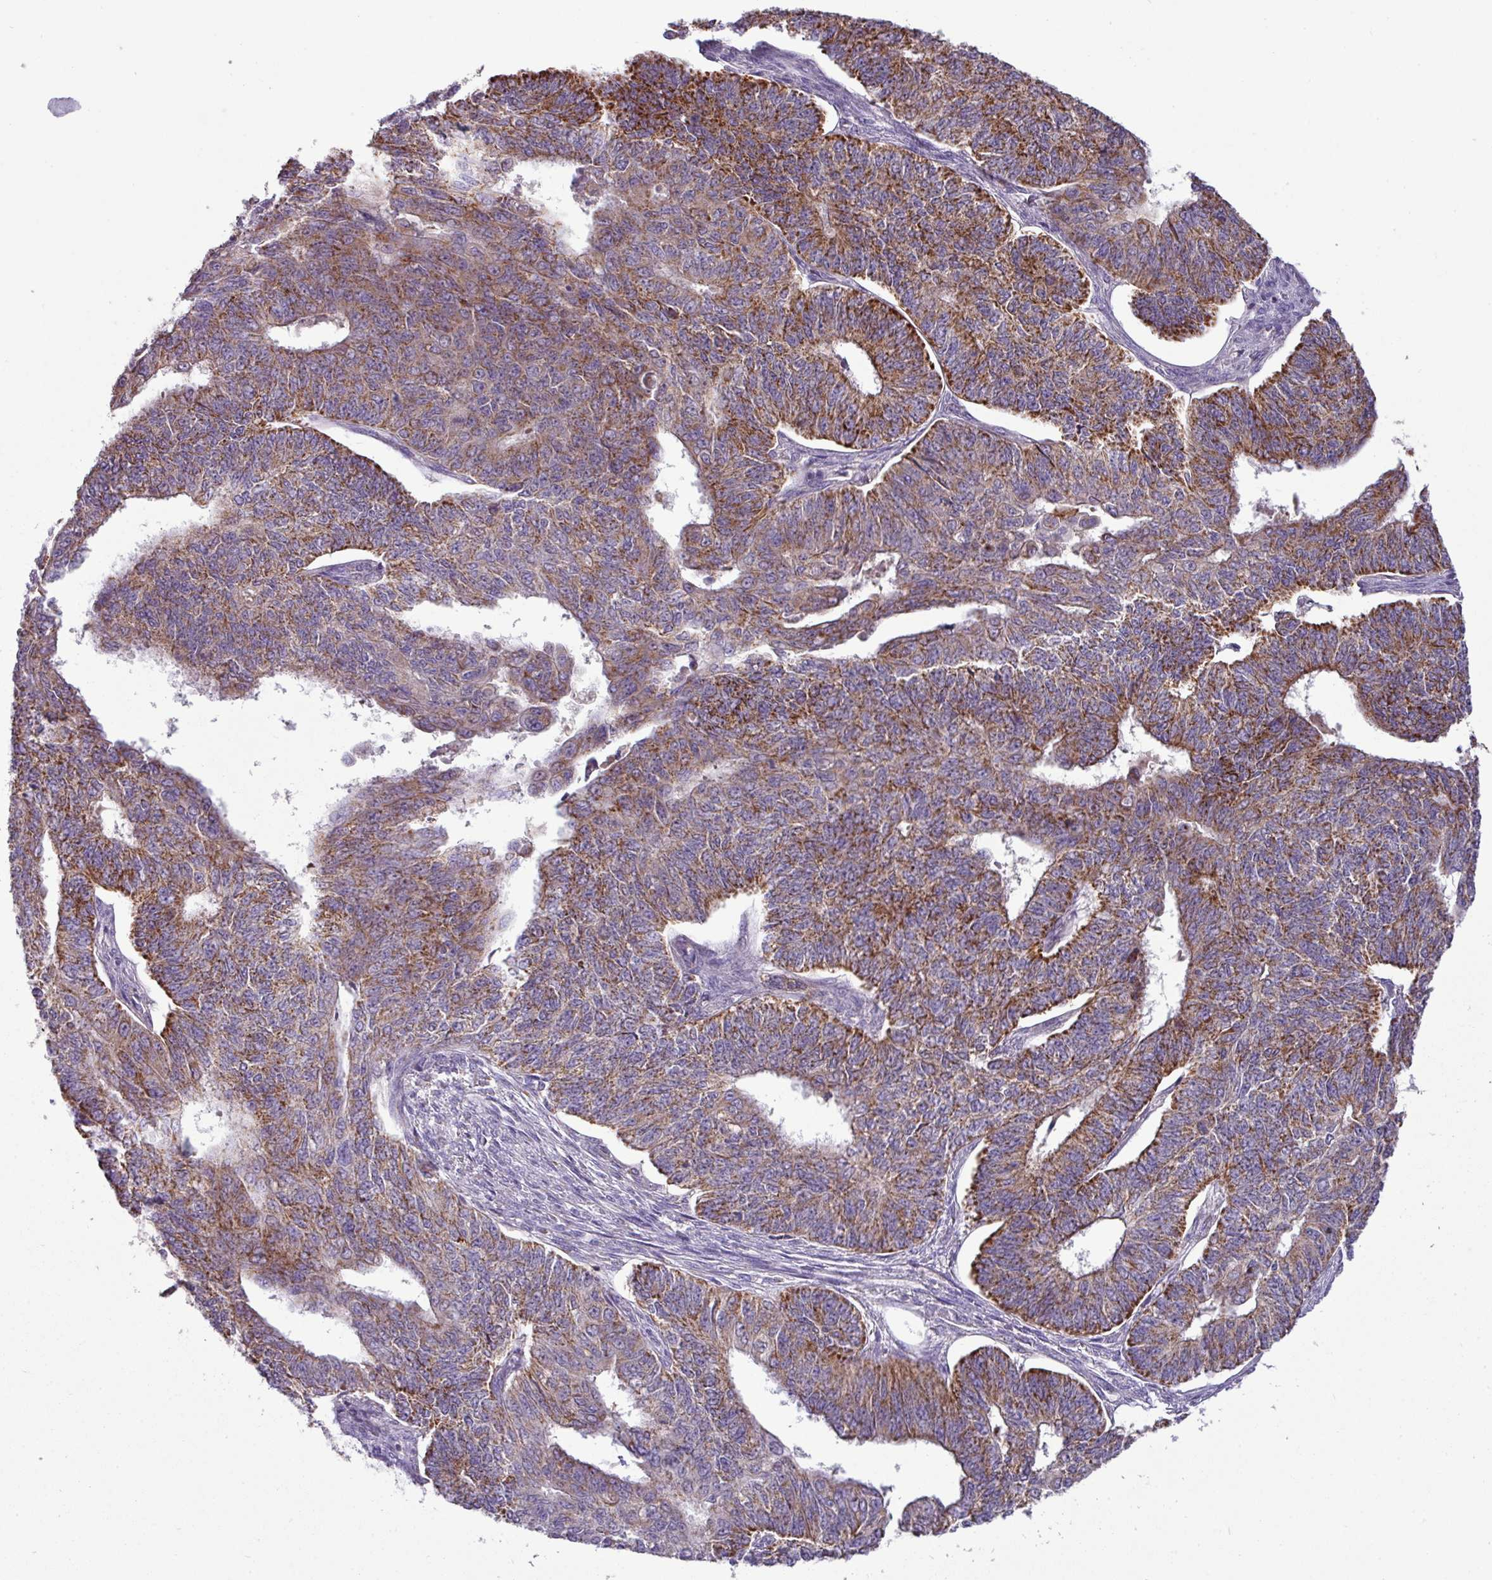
{"staining": {"intensity": "moderate", "quantity": ">75%", "location": "cytoplasmic/membranous"}, "tissue": "endometrial cancer", "cell_type": "Tumor cells", "image_type": "cancer", "snomed": [{"axis": "morphology", "description": "Adenocarcinoma, NOS"}, {"axis": "topography", "description": "Endometrium"}], "caption": "There is medium levels of moderate cytoplasmic/membranous expression in tumor cells of adenocarcinoma (endometrial), as demonstrated by immunohistochemical staining (brown color).", "gene": "TRAPPC1", "patient": {"sex": "female", "age": 32}}